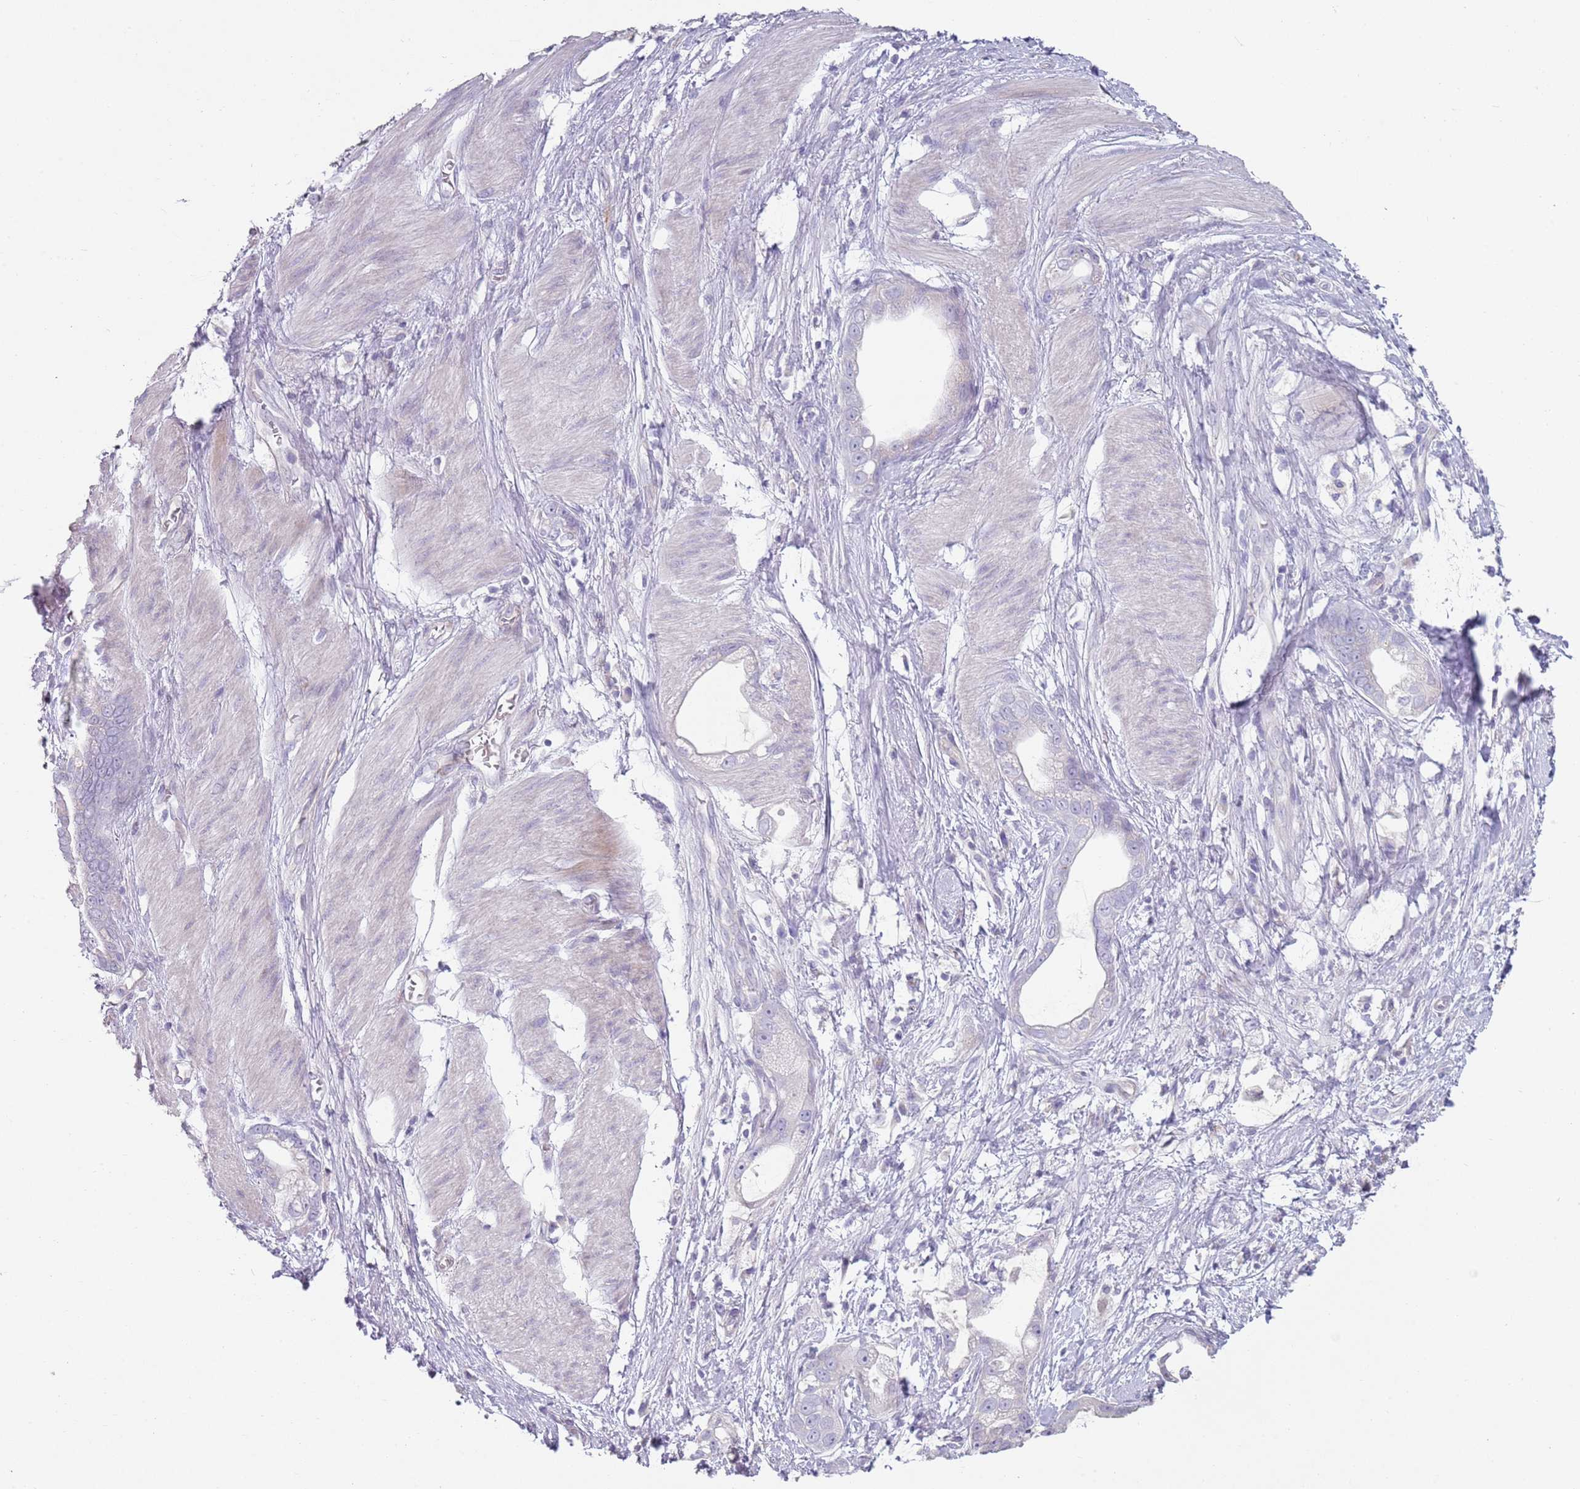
{"staining": {"intensity": "negative", "quantity": "none", "location": "none"}, "tissue": "stomach cancer", "cell_type": "Tumor cells", "image_type": "cancer", "snomed": [{"axis": "morphology", "description": "Adenocarcinoma, NOS"}, {"axis": "topography", "description": "Stomach"}], "caption": "This is an immunohistochemistry image of stomach cancer (adenocarcinoma). There is no expression in tumor cells.", "gene": "ZNF583", "patient": {"sex": "male", "age": 55}}